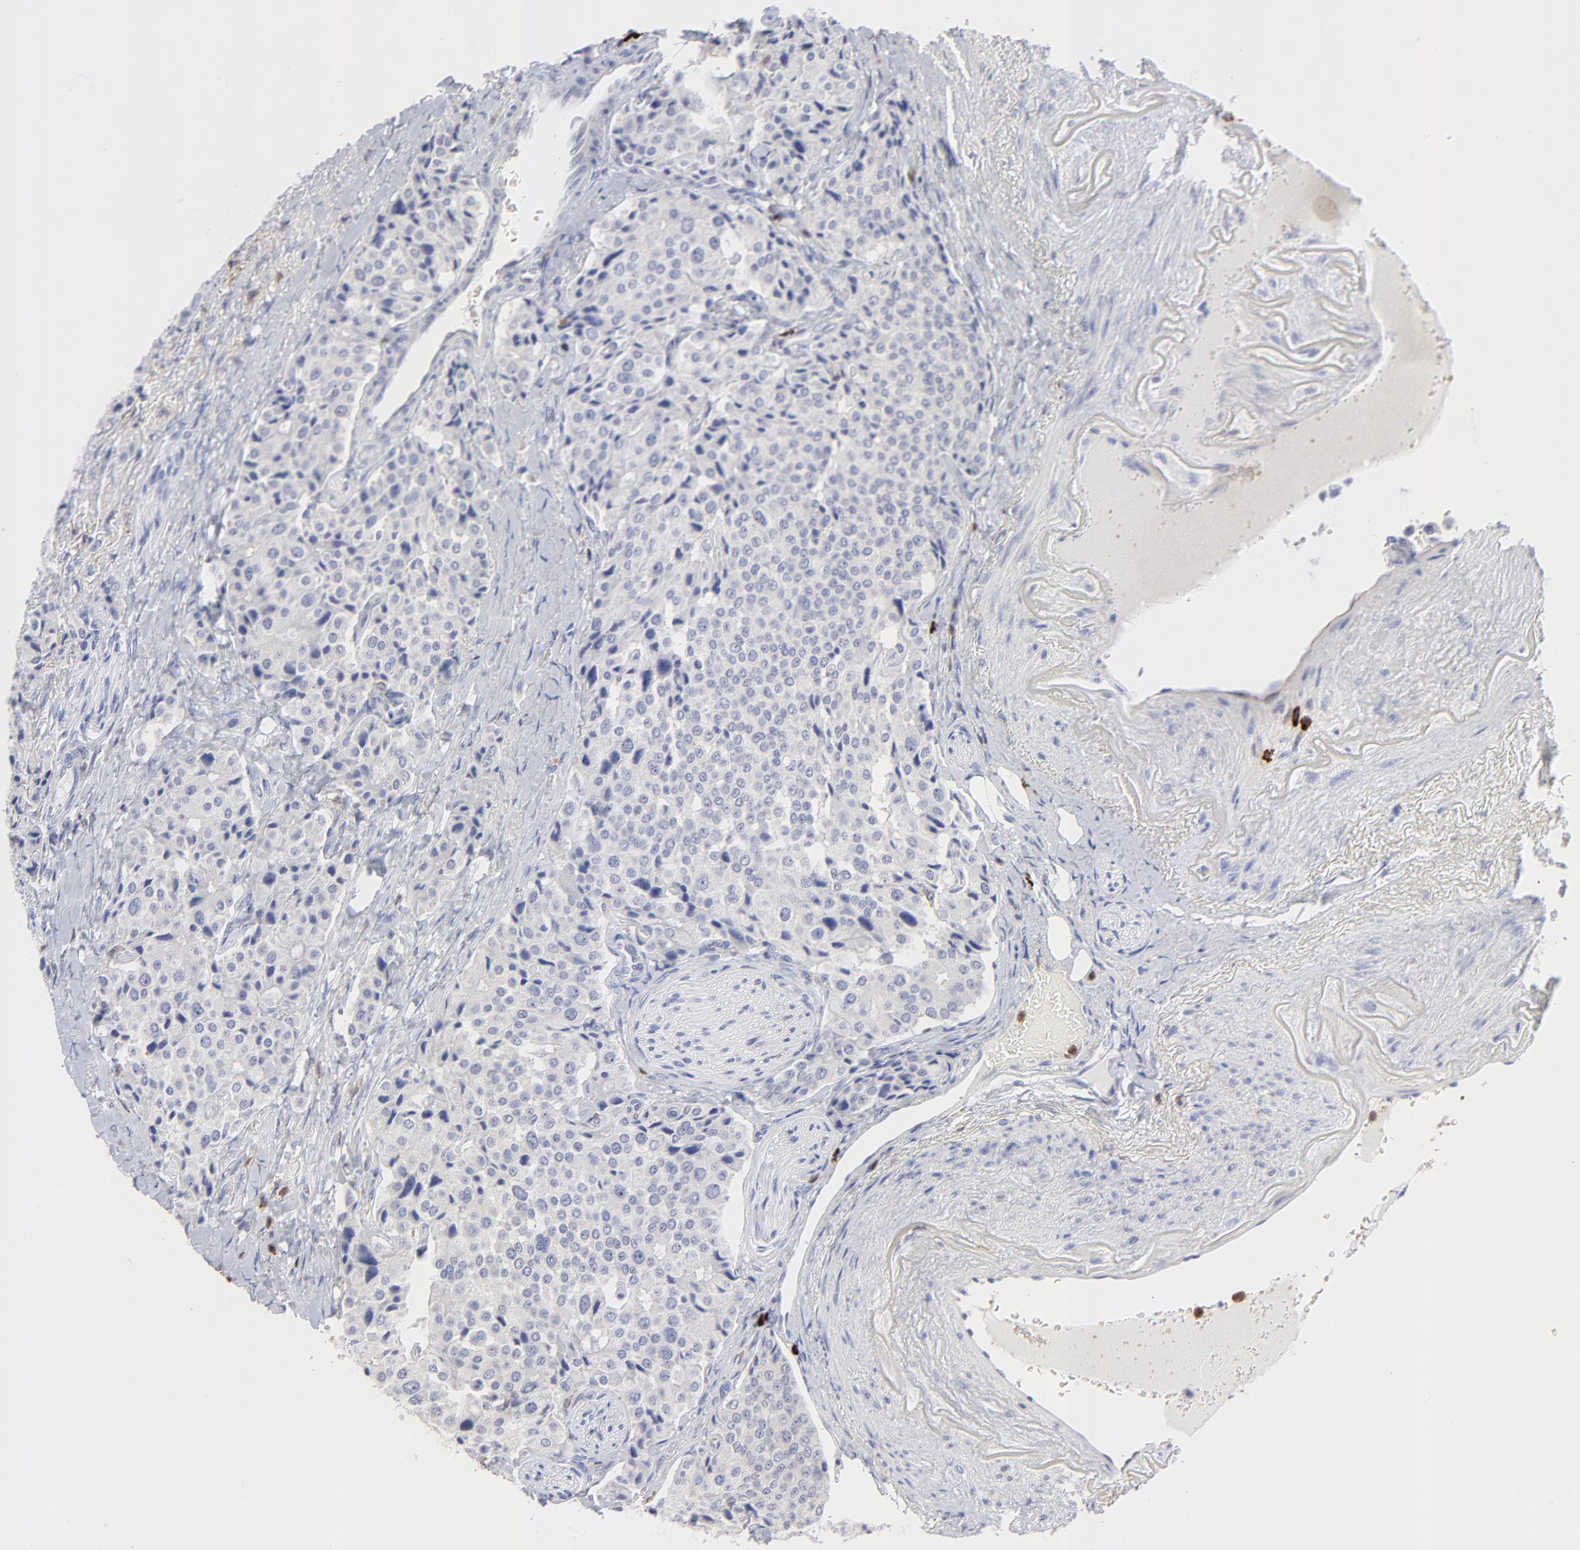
{"staining": {"intensity": "negative", "quantity": "none", "location": "none"}, "tissue": "carcinoid", "cell_type": "Tumor cells", "image_type": "cancer", "snomed": [{"axis": "morphology", "description": "Carcinoid, malignant, NOS"}, {"axis": "topography", "description": "Colon"}], "caption": "This is a histopathology image of IHC staining of malignant carcinoid, which shows no expression in tumor cells. (DAB immunohistochemistry with hematoxylin counter stain).", "gene": "TBXT", "patient": {"sex": "female", "age": 61}}